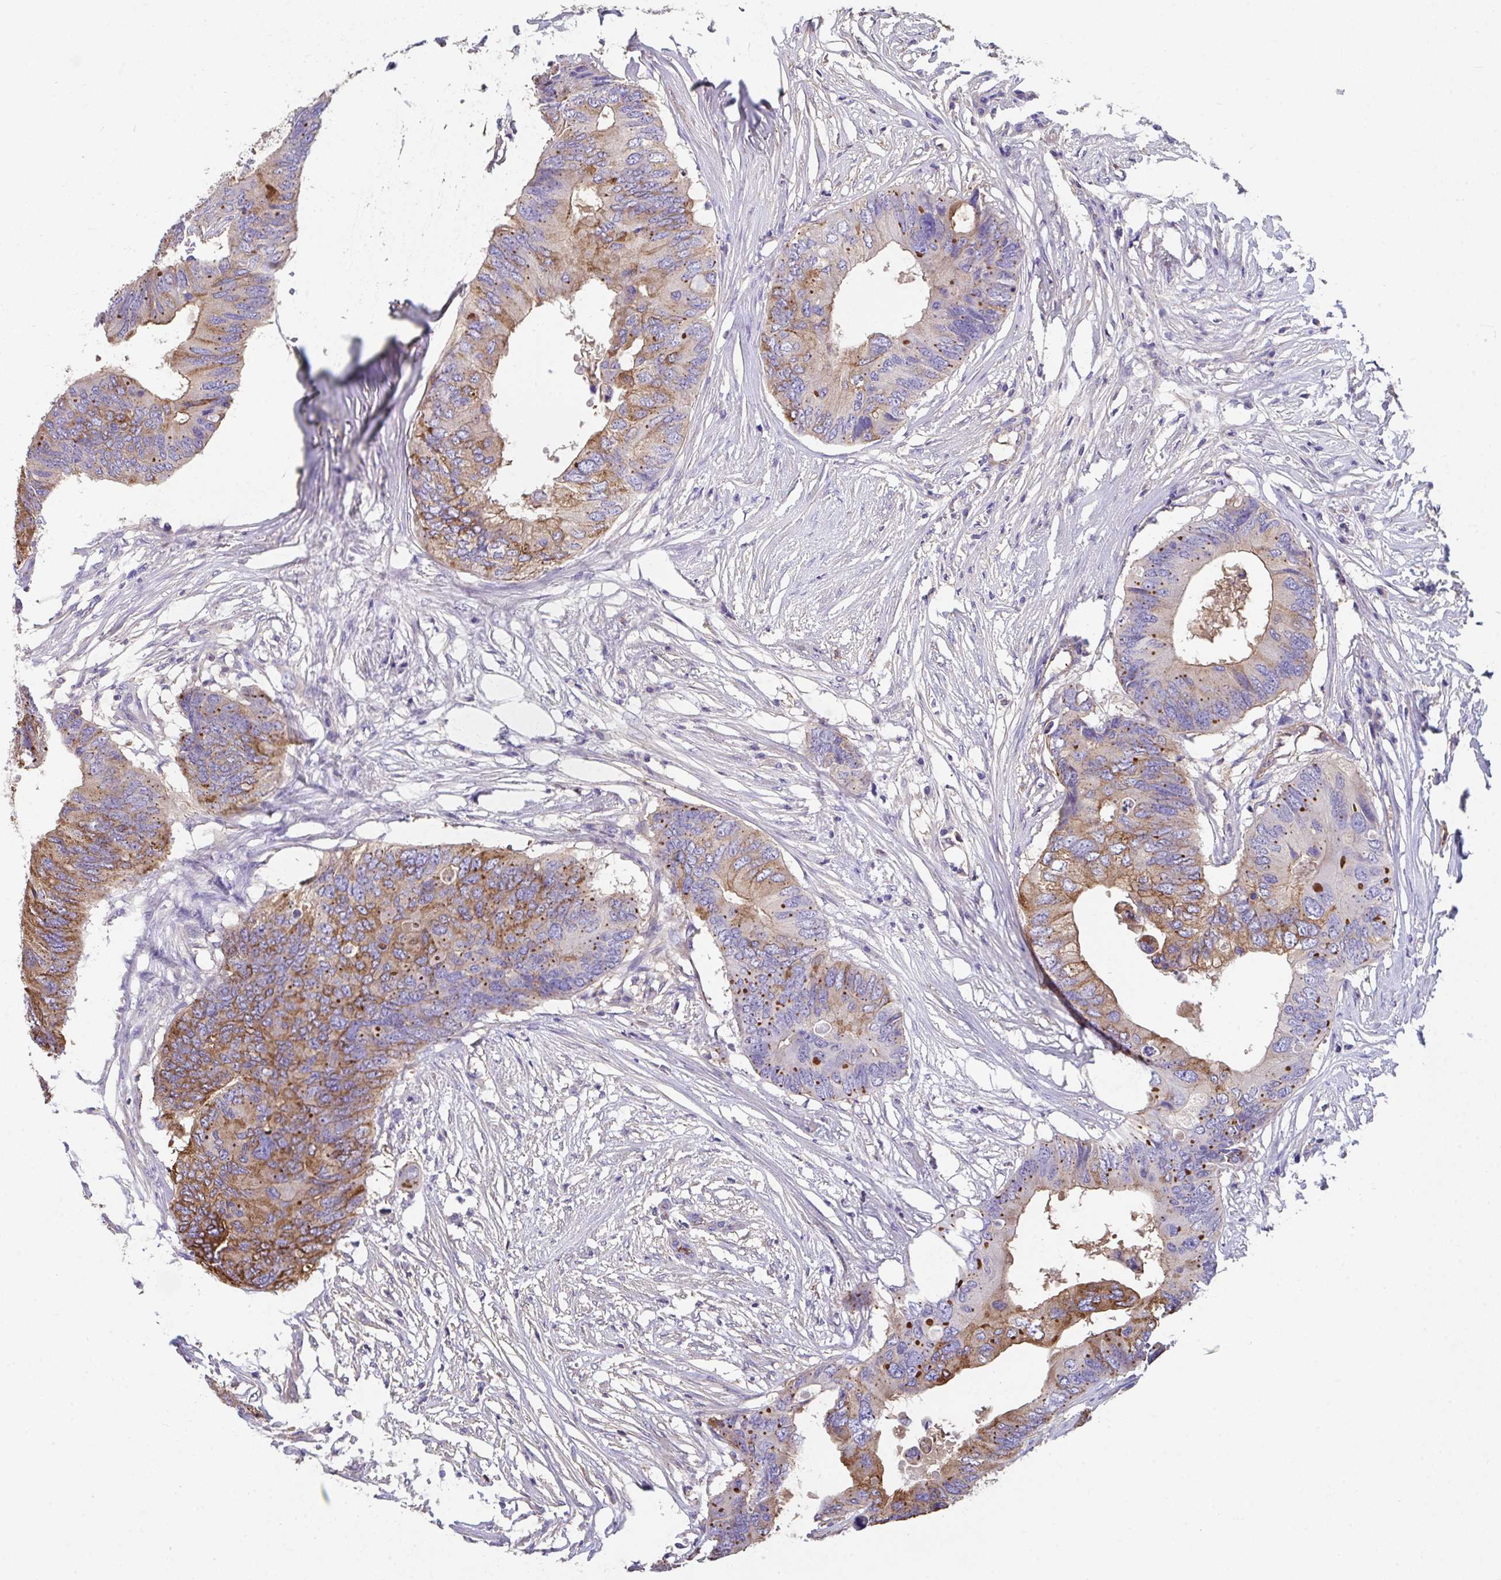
{"staining": {"intensity": "moderate", "quantity": ">75%", "location": "cytoplasmic/membranous"}, "tissue": "colorectal cancer", "cell_type": "Tumor cells", "image_type": "cancer", "snomed": [{"axis": "morphology", "description": "Adenocarcinoma, NOS"}, {"axis": "topography", "description": "Colon"}], "caption": "Brown immunohistochemical staining in human colorectal cancer exhibits moderate cytoplasmic/membranous expression in about >75% of tumor cells. The protein of interest is stained brown, and the nuclei are stained in blue (DAB IHC with brightfield microscopy, high magnification).", "gene": "ZNF813", "patient": {"sex": "male", "age": 71}}